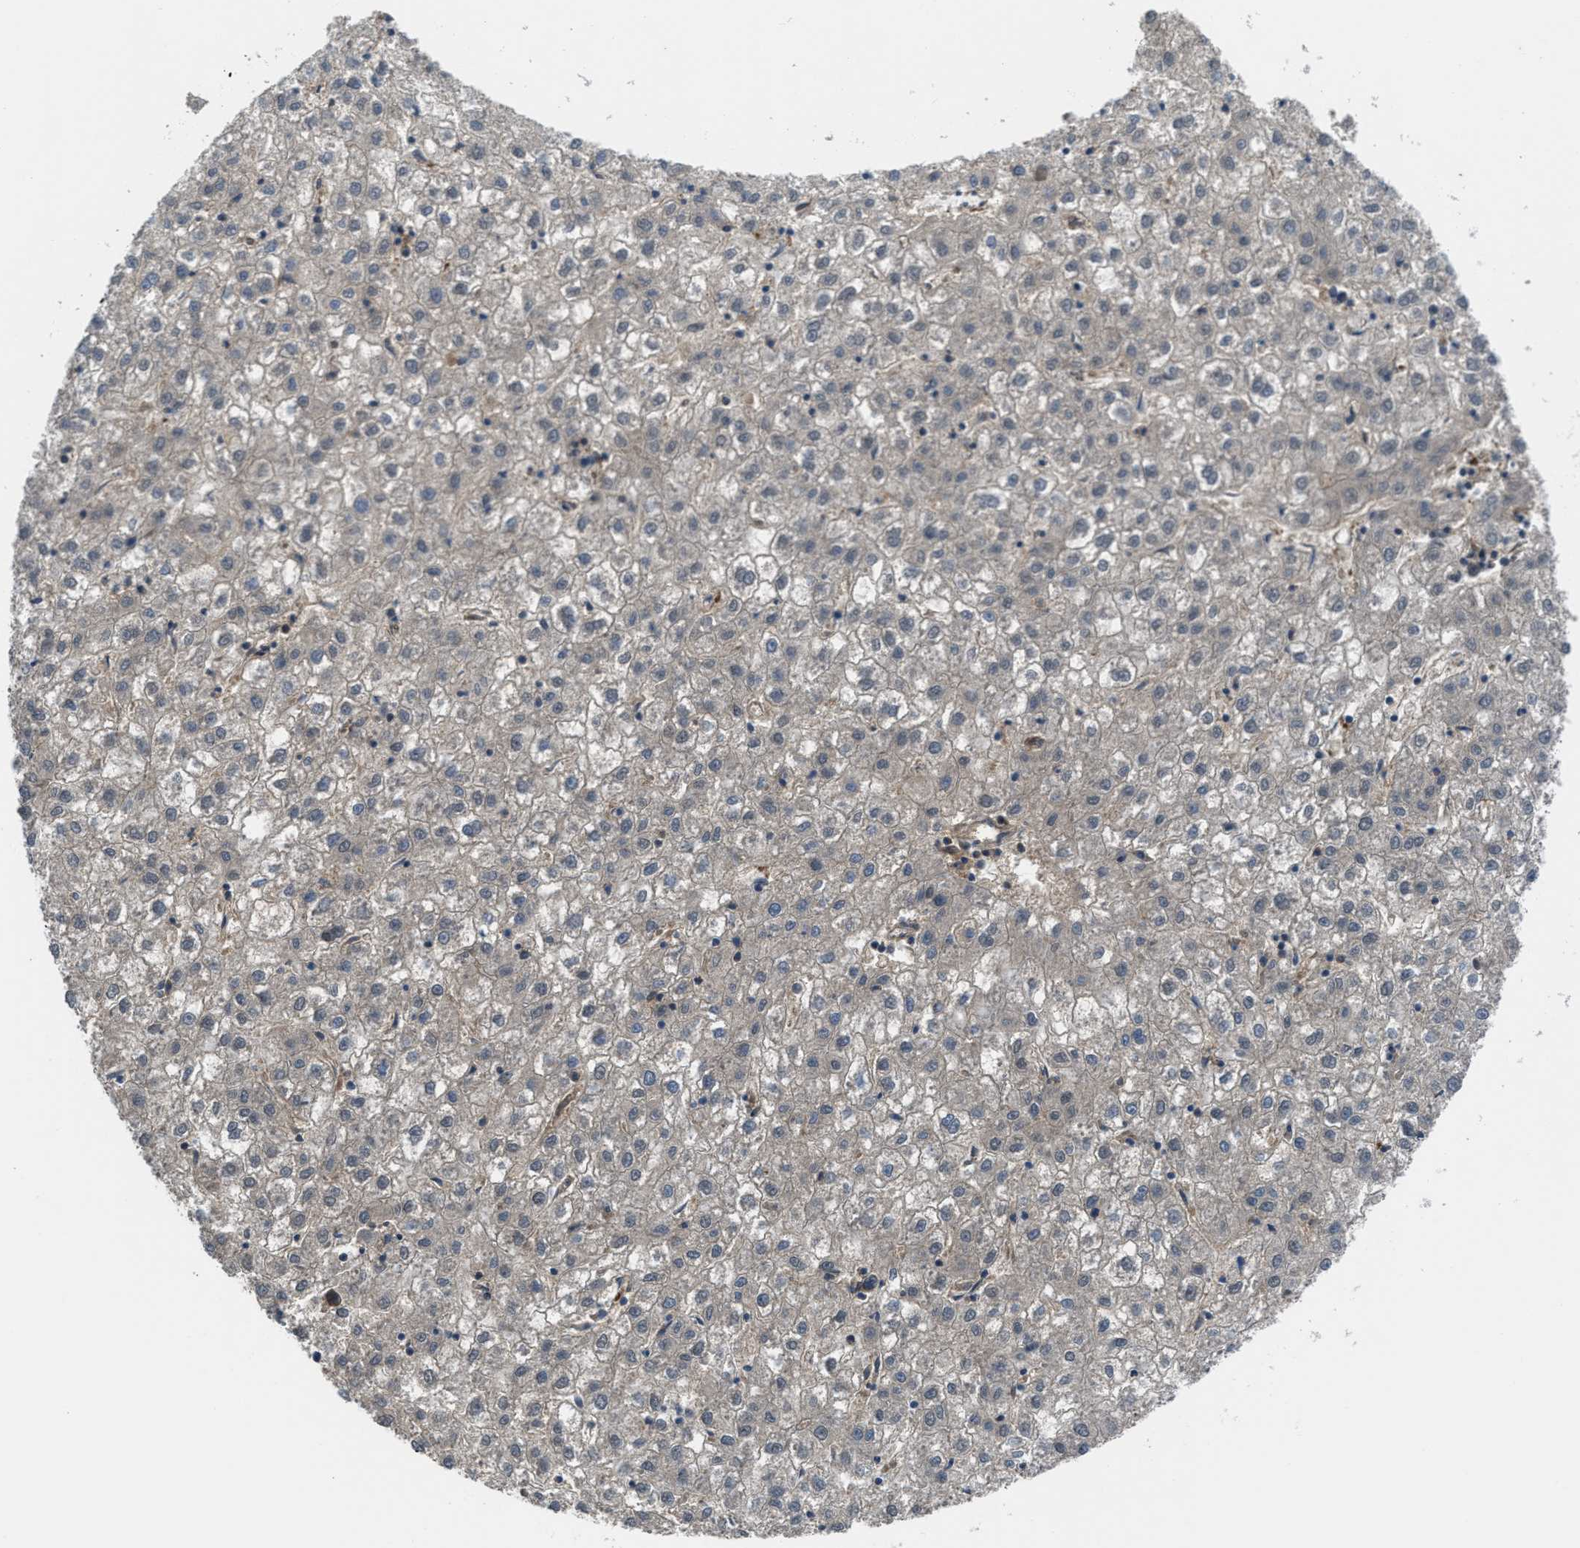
{"staining": {"intensity": "negative", "quantity": "none", "location": "none"}, "tissue": "liver cancer", "cell_type": "Tumor cells", "image_type": "cancer", "snomed": [{"axis": "morphology", "description": "Carcinoma, Hepatocellular, NOS"}, {"axis": "topography", "description": "Liver"}], "caption": "An immunohistochemistry (IHC) histopathology image of hepatocellular carcinoma (liver) is shown. There is no staining in tumor cells of hepatocellular carcinoma (liver). (DAB (3,3'-diaminobenzidine) immunohistochemistry (IHC) visualized using brightfield microscopy, high magnification).", "gene": "BAZ2B", "patient": {"sex": "male", "age": 72}}